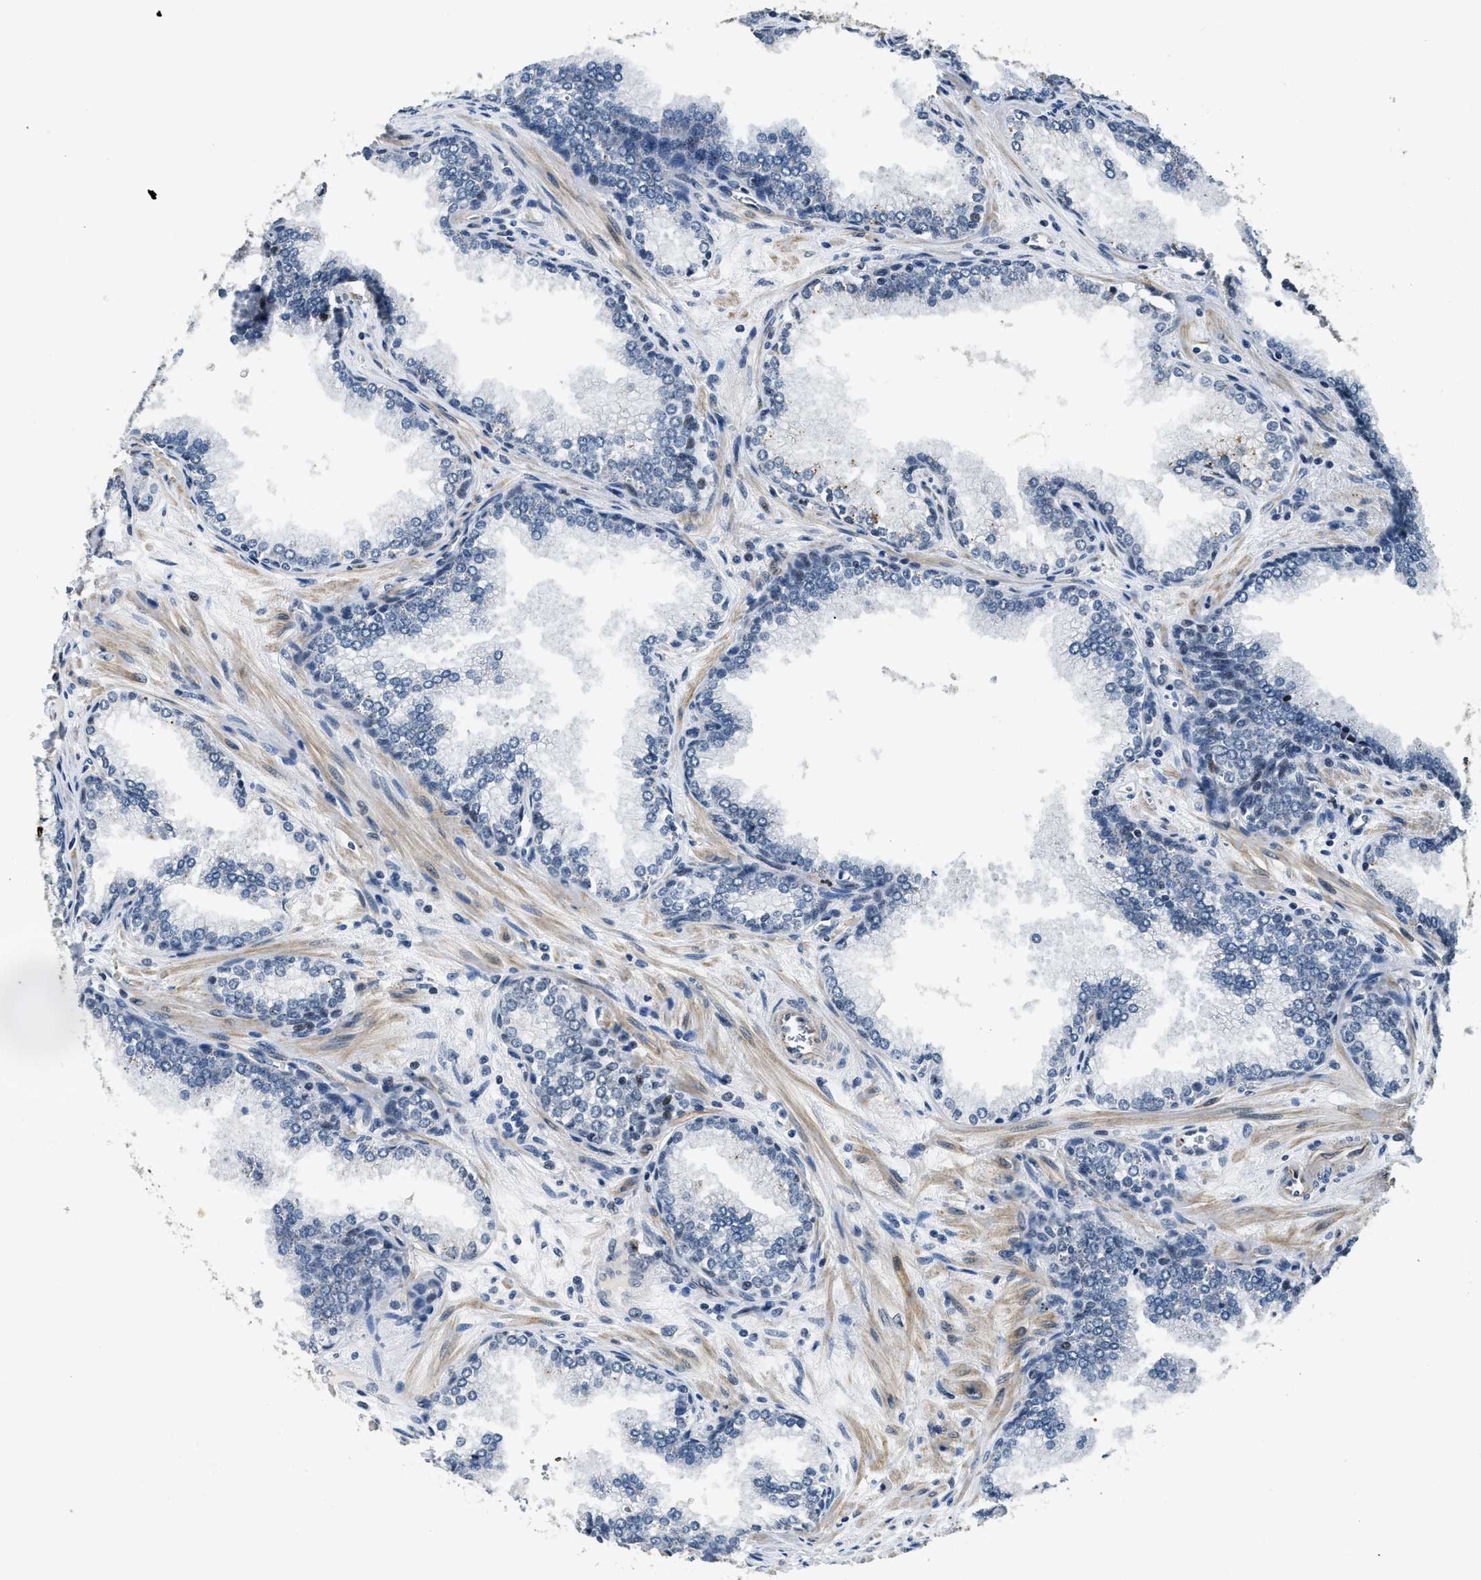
{"staining": {"intensity": "negative", "quantity": "none", "location": "none"}, "tissue": "prostate cancer", "cell_type": "Tumor cells", "image_type": "cancer", "snomed": [{"axis": "morphology", "description": "Adenocarcinoma, Low grade"}, {"axis": "topography", "description": "Prostate"}], "caption": "Immunohistochemistry photomicrograph of human prostate low-grade adenocarcinoma stained for a protein (brown), which displays no positivity in tumor cells.", "gene": "ZC3HC1", "patient": {"sex": "male", "age": 60}}